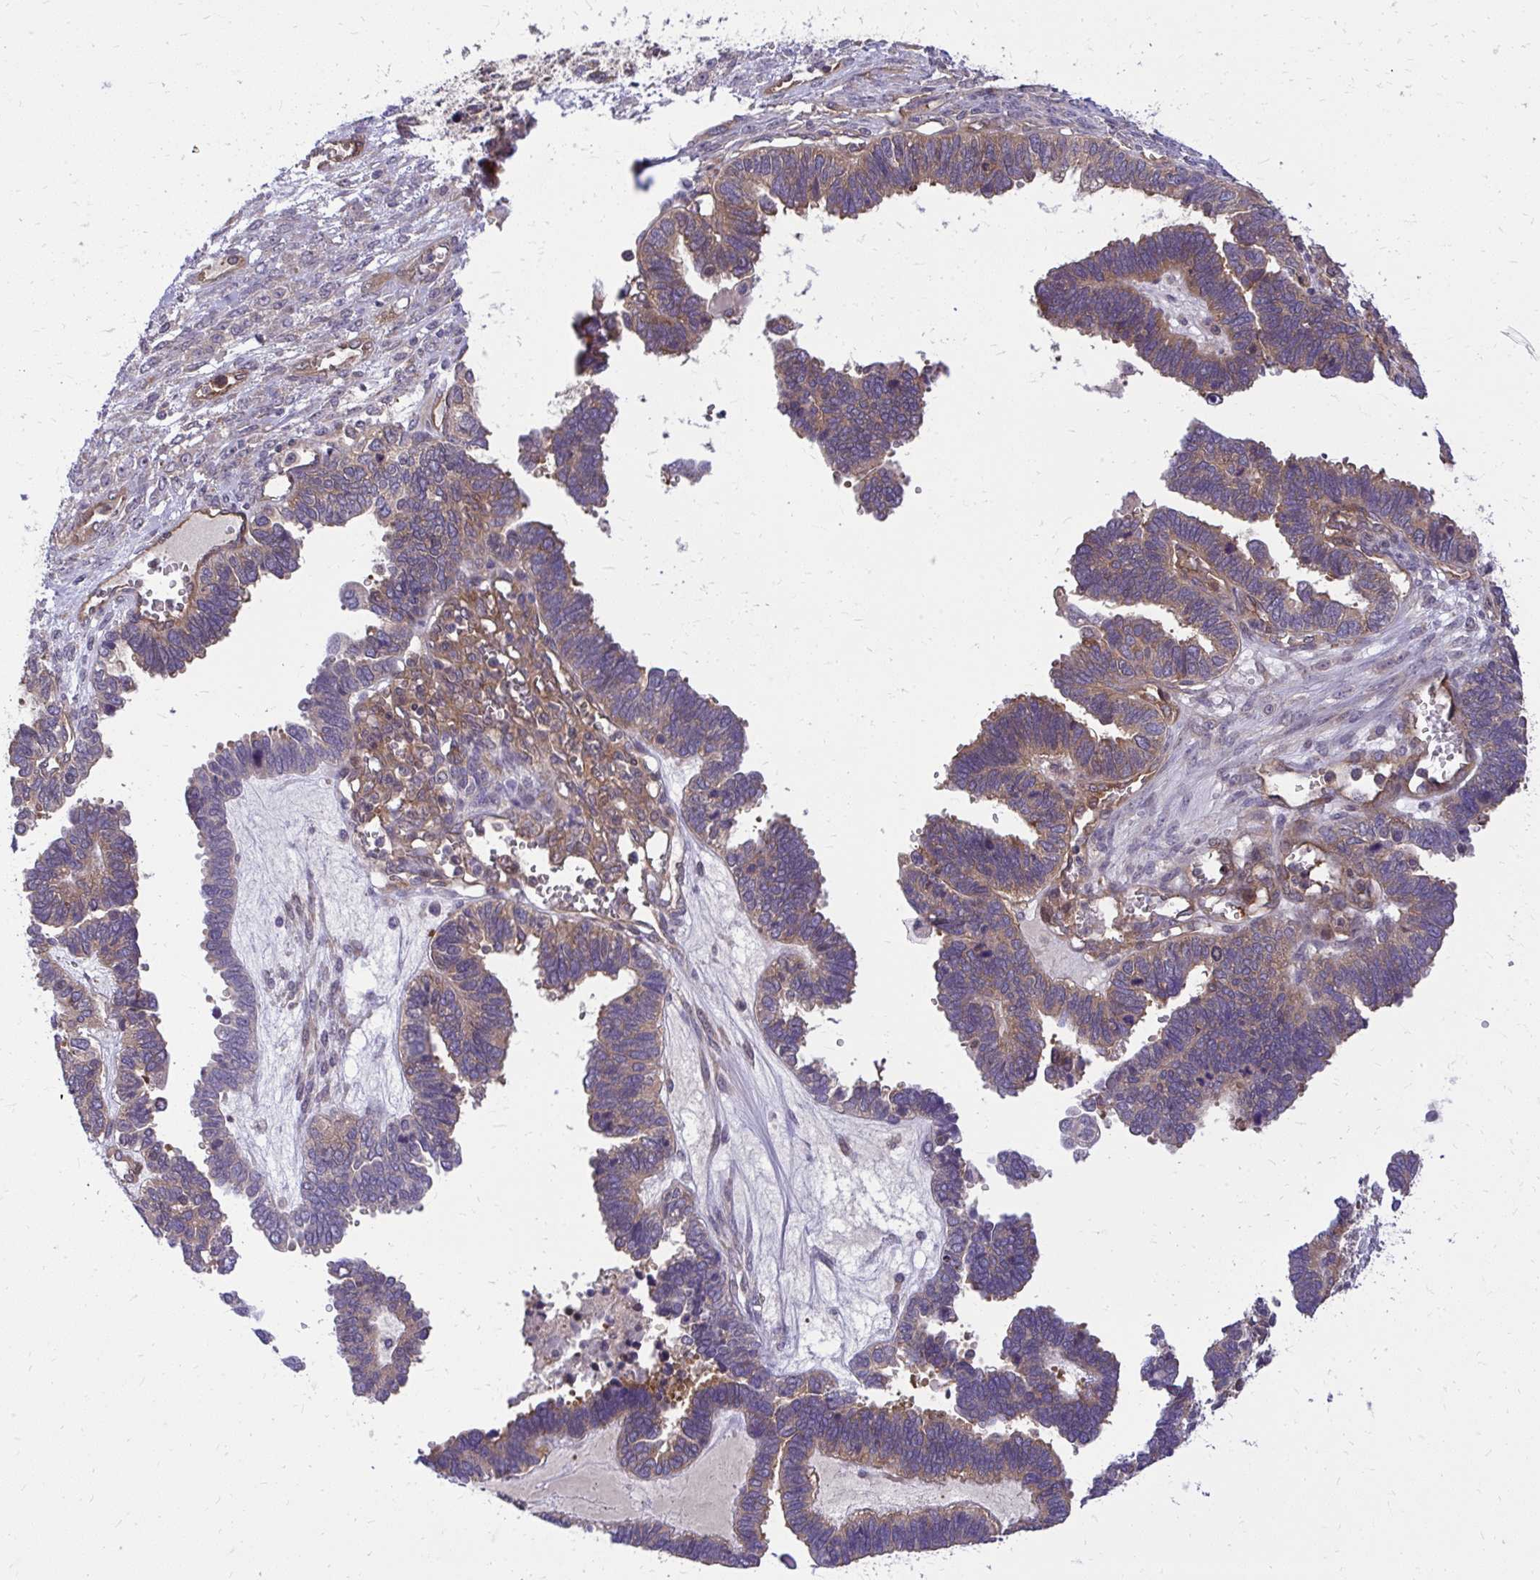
{"staining": {"intensity": "moderate", "quantity": "25%-75%", "location": "cytoplasmic/membranous"}, "tissue": "ovarian cancer", "cell_type": "Tumor cells", "image_type": "cancer", "snomed": [{"axis": "morphology", "description": "Cystadenocarcinoma, serous, NOS"}, {"axis": "topography", "description": "Ovary"}], "caption": "DAB (3,3'-diaminobenzidine) immunohistochemical staining of human ovarian serous cystadenocarcinoma displays moderate cytoplasmic/membranous protein positivity in about 25%-75% of tumor cells.", "gene": "PPP5C", "patient": {"sex": "female", "age": 51}}